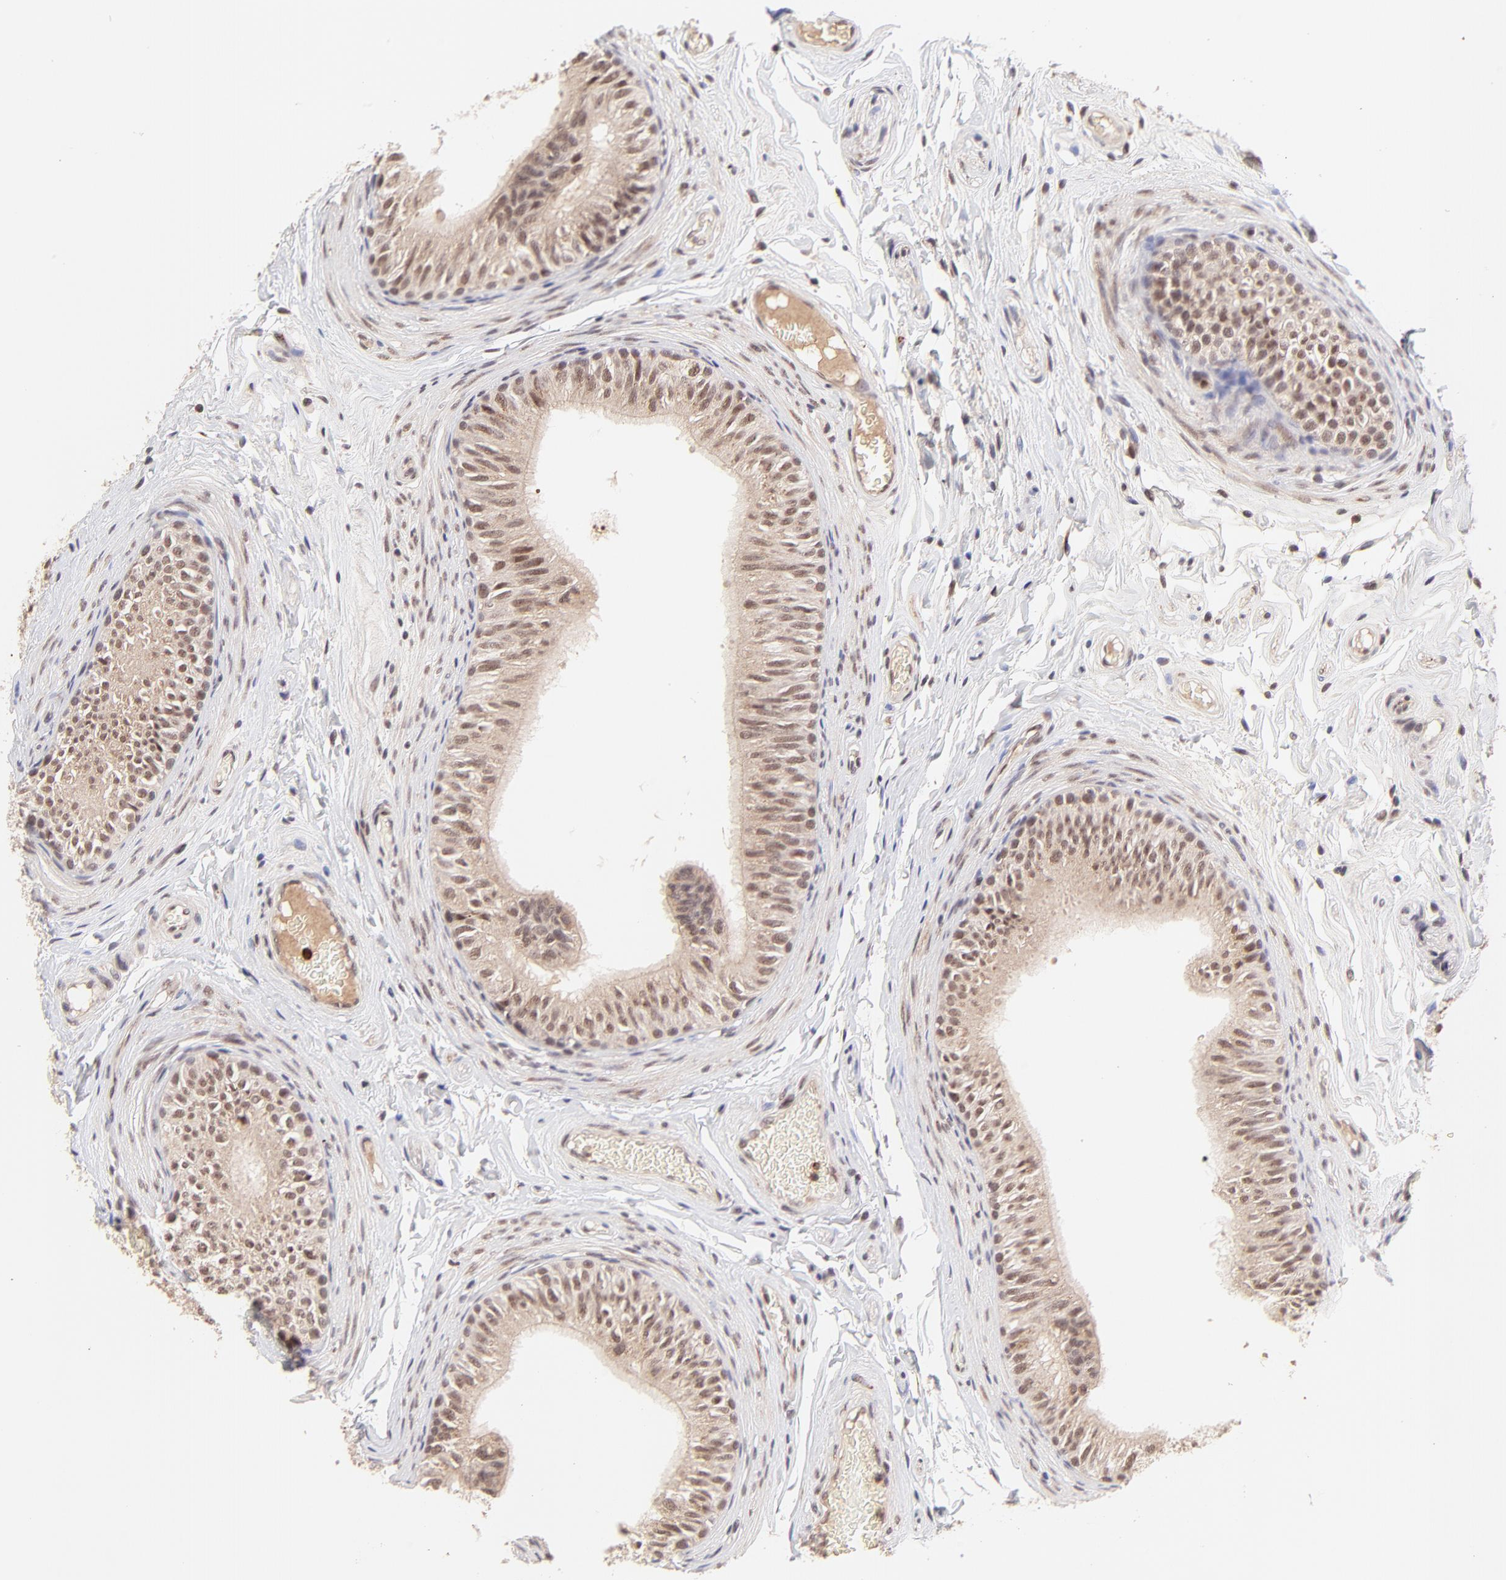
{"staining": {"intensity": "moderate", "quantity": ">75%", "location": "cytoplasmic/membranous,nuclear"}, "tissue": "epididymis", "cell_type": "Glandular cells", "image_type": "normal", "snomed": [{"axis": "morphology", "description": "Normal tissue, NOS"}, {"axis": "topography", "description": "Testis"}, {"axis": "topography", "description": "Epididymis"}], "caption": "Protein staining of benign epididymis demonstrates moderate cytoplasmic/membranous,nuclear positivity in approximately >75% of glandular cells. (DAB IHC with brightfield microscopy, high magnification).", "gene": "MED12", "patient": {"sex": "male", "age": 36}}